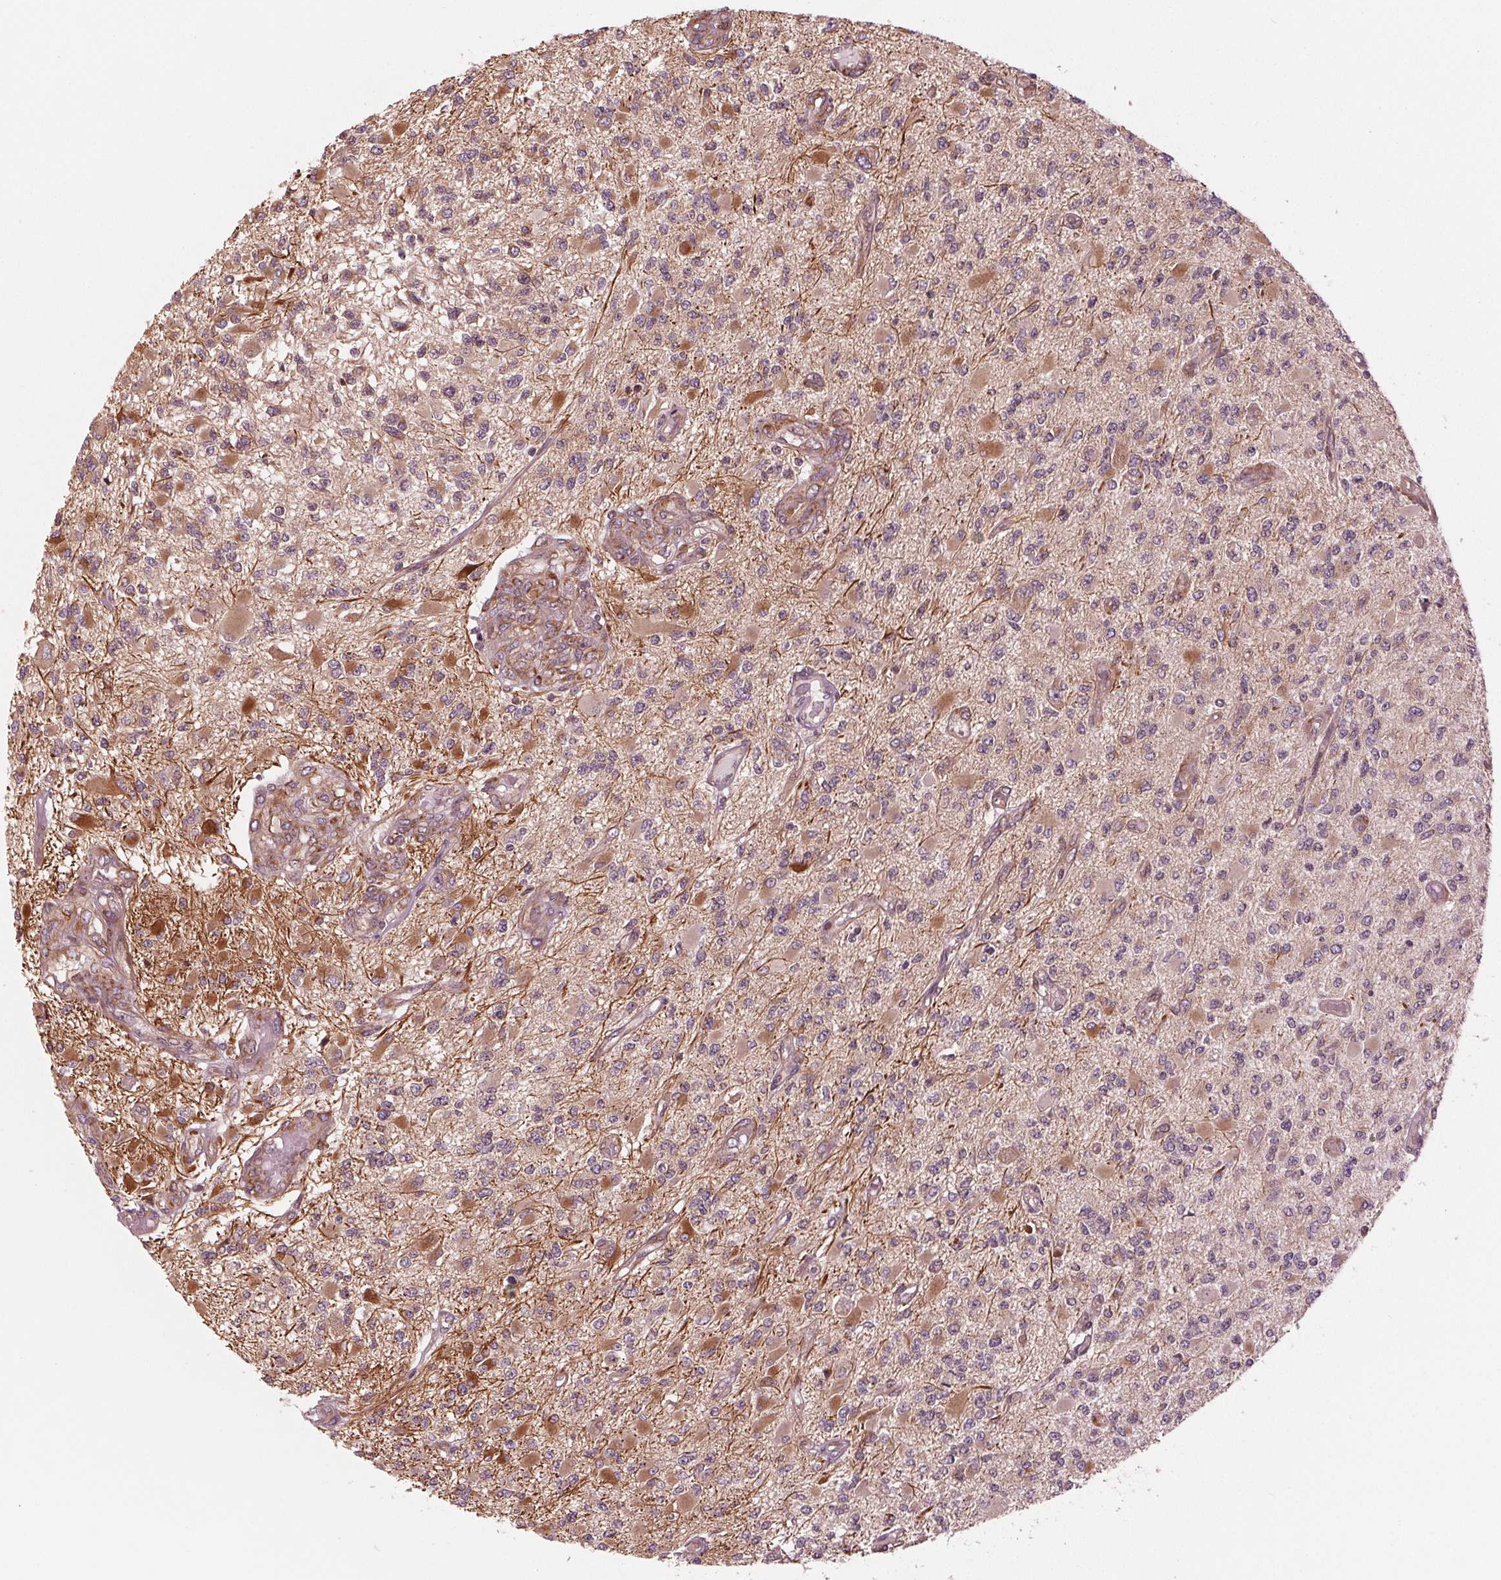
{"staining": {"intensity": "weak", "quantity": "<25%", "location": "cytoplasmic/membranous"}, "tissue": "glioma", "cell_type": "Tumor cells", "image_type": "cancer", "snomed": [{"axis": "morphology", "description": "Glioma, malignant, High grade"}, {"axis": "topography", "description": "Brain"}], "caption": "Glioma was stained to show a protein in brown. There is no significant expression in tumor cells. (DAB immunohistochemistry with hematoxylin counter stain).", "gene": "CMIP", "patient": {"sex": "female", "age": 63}}